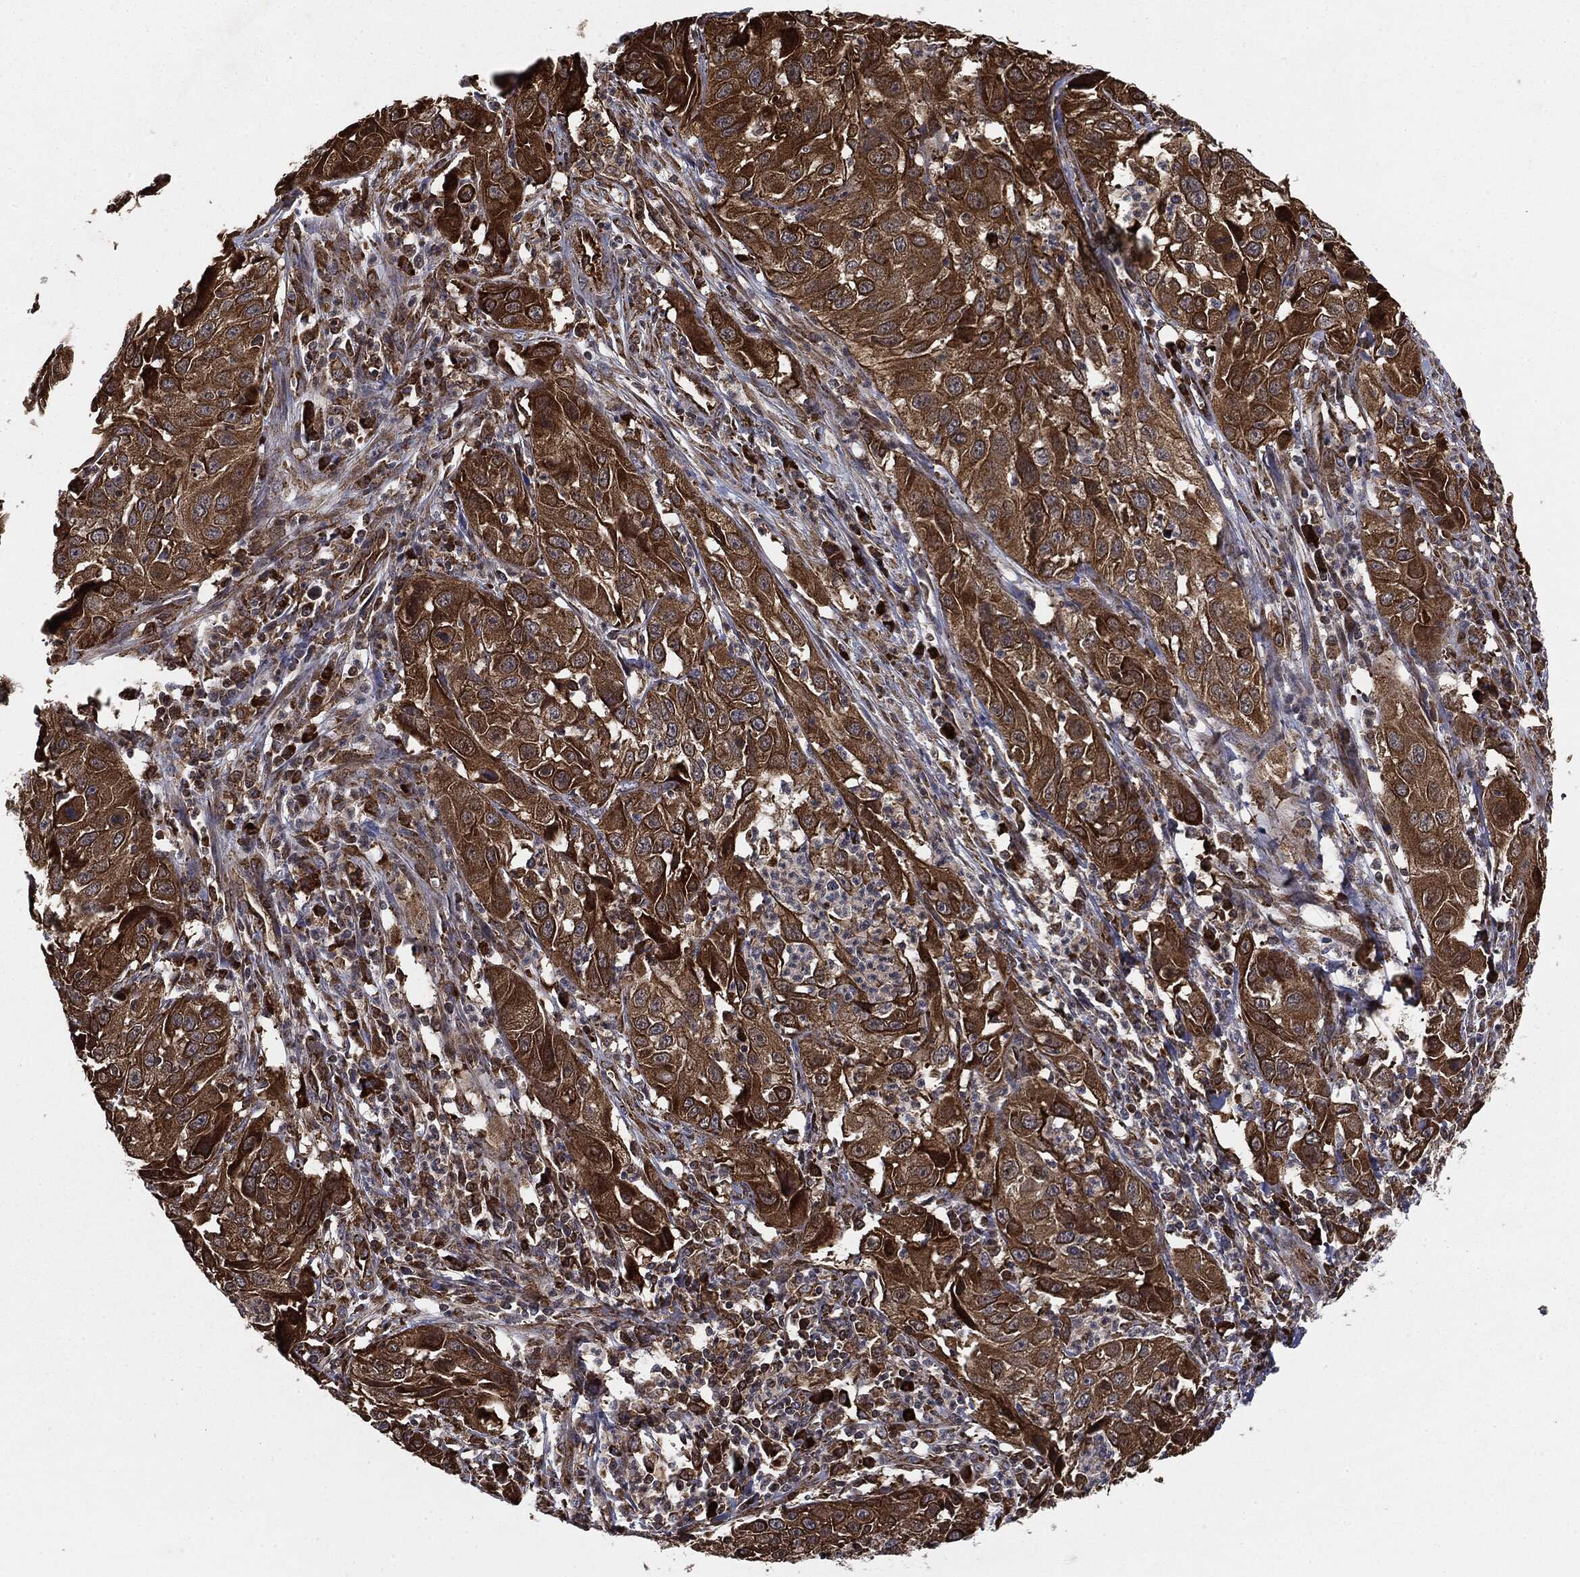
{"staining": {"intensity": "strong", "quantity": ">75%", "location": "cytoplasmic/membranous"}, "tissue": "cervical cancer", "cell_type": "Tumor cells", "image_type": "cancer", "snomed": [{"axis": "morphology", "description": "Squamous cell carcinoma, NOS"}, {"axis": "topography", "description": "Cervix"}], "caption": "Immunohistochemistry of cervical cancer shows high levels of strong cytoplasmic/membranous positivity in about >75% of tumor cells.", "gene": "CYLD", "patient": {"sex": "female", "age": 32}}